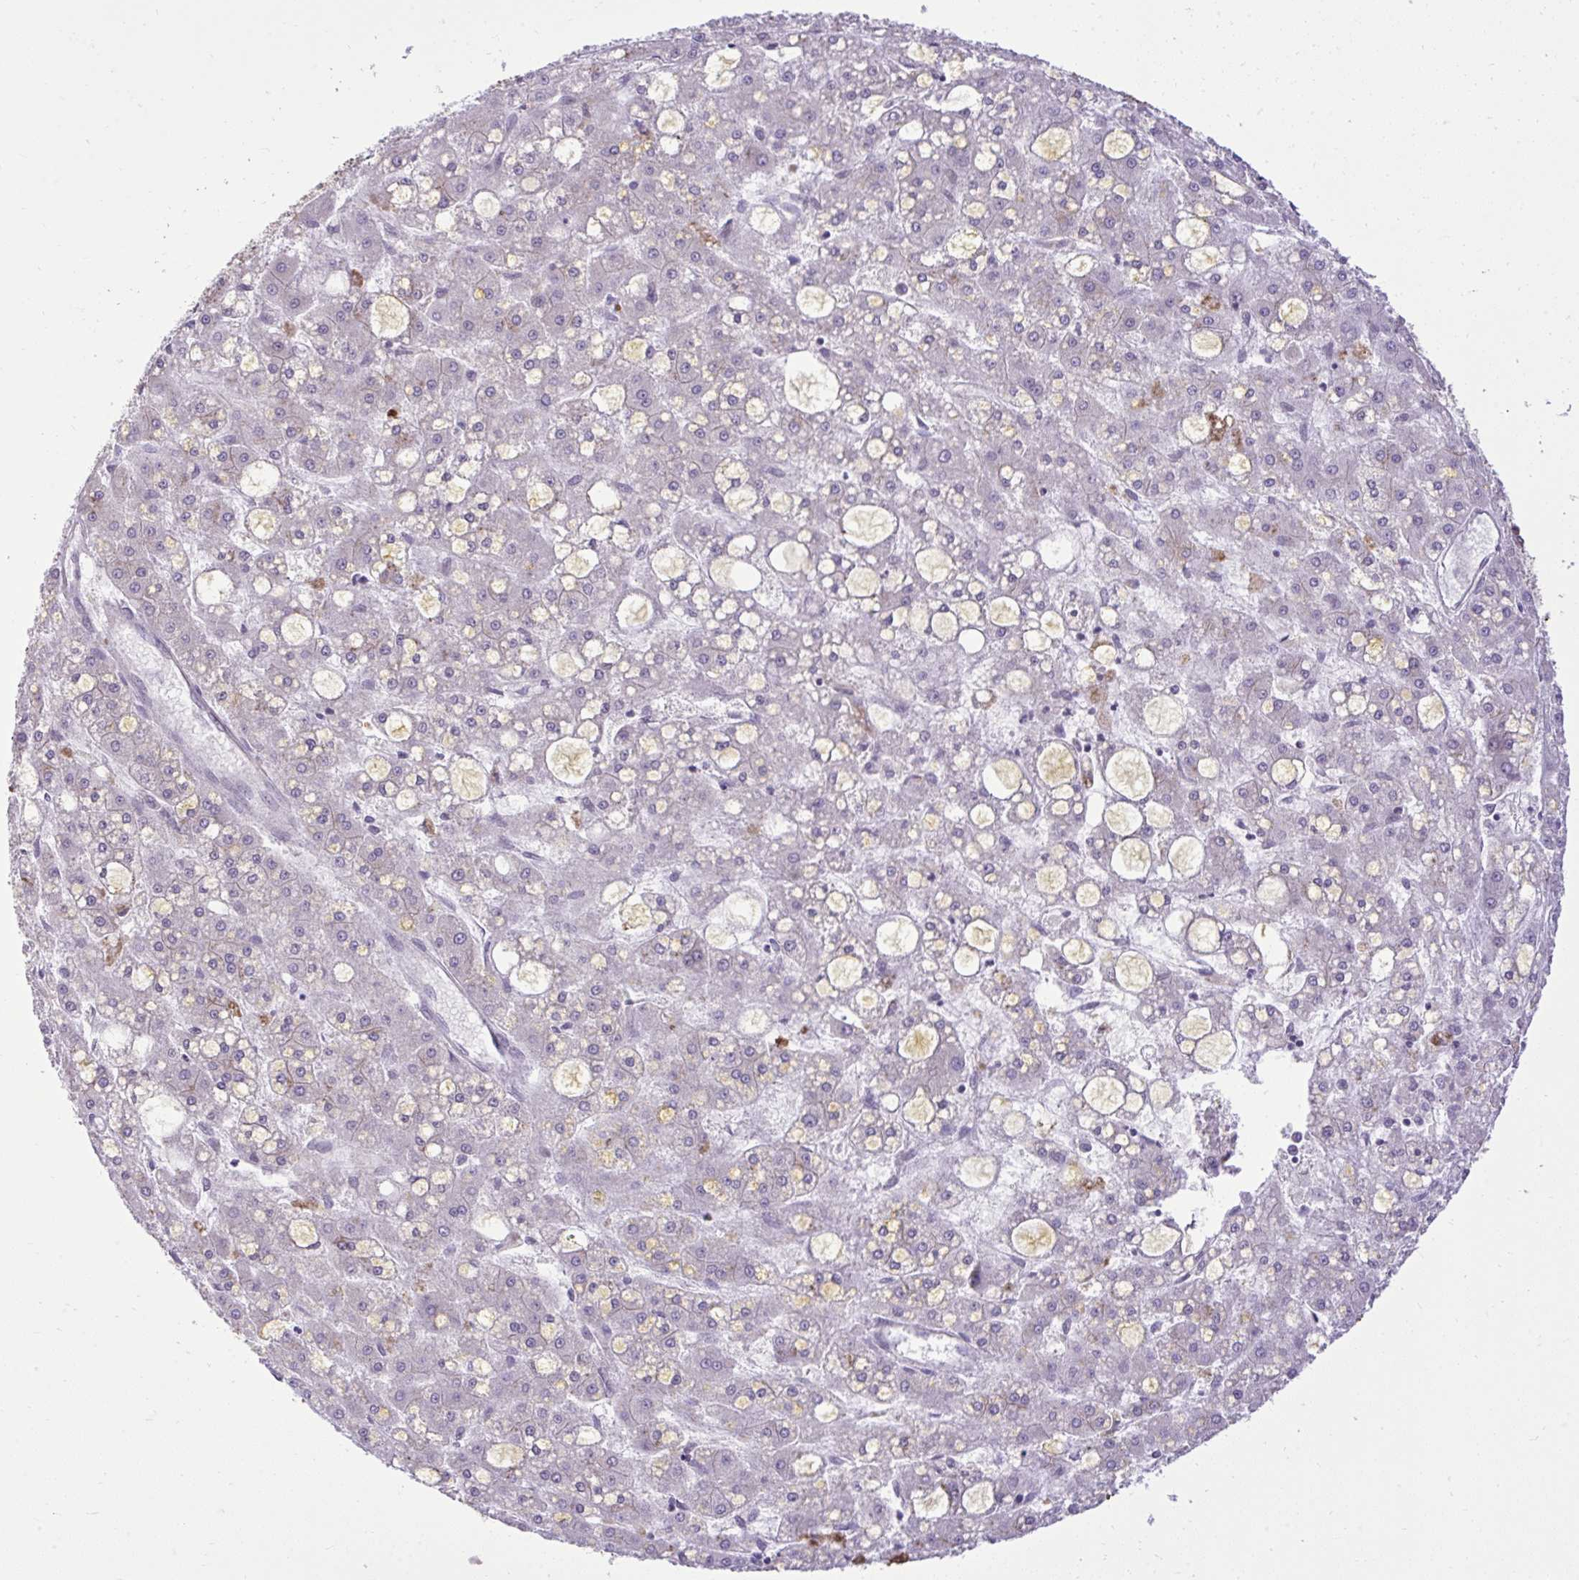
{"staining": {"intensity": "negative", "quantity": "none", "location": "none"}, "tissue": "liver cancer", "cell_type": "Tumor cells", "image_type": "cancer", "snomed": [{"axis": "morphology", "description": "Carcinoma, Hepatocellular, NOS"}, {"axis": "topography", "description": "Liver"}], "caption": "DAB (3,3'-diaminobenzidine) immunohistochemical staining of liver hepatocellular carcinoma exhibits no significant expression in tumor cells. The staining is performed using DAB brown chromogen with nuclei counter-stained in using hematoxylin.", "gene": "CYP20A1", "patient": {"sex": "male", "age": 67}}